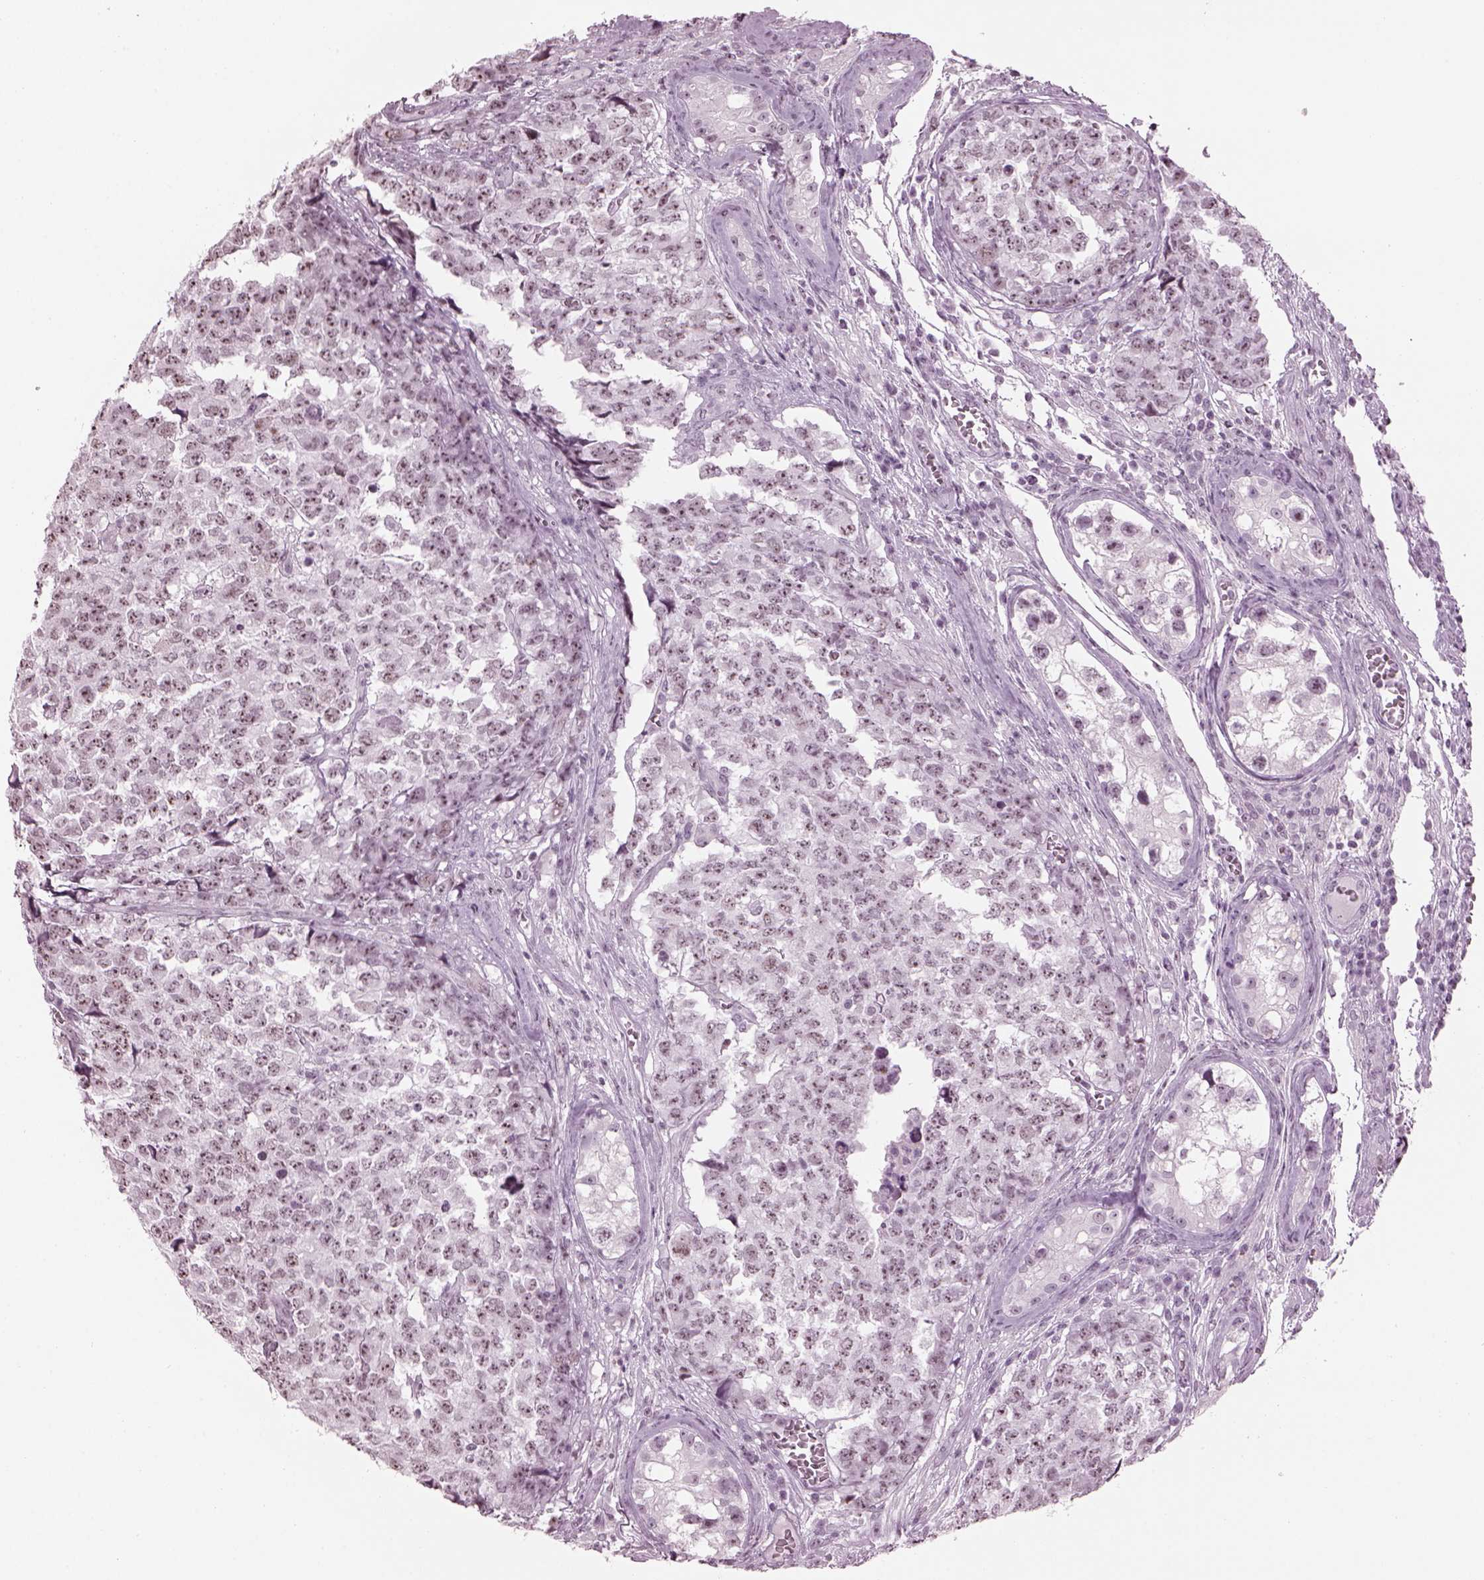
{"staining": {"intensity": "weak", "quantity": "25%-75%", "location": "nuclear"}, "tissue": "testis cancer", "cell_type": "Tumor cells", "image_type": "cancer", "snomed": [{"axis": "morphology", "description": "Carcinoma, Embryonal, NOS"}, {"axis": "topography", "description": "Testis"}], "caption": "Weak nuclear staining for a protein is present in approximately 25%-75% of tumor cells of testis embryonal carcinoma using immunohistochemistry.", "gene": "ADGRG2", "patient": {"sex": "male", "age": 23}}